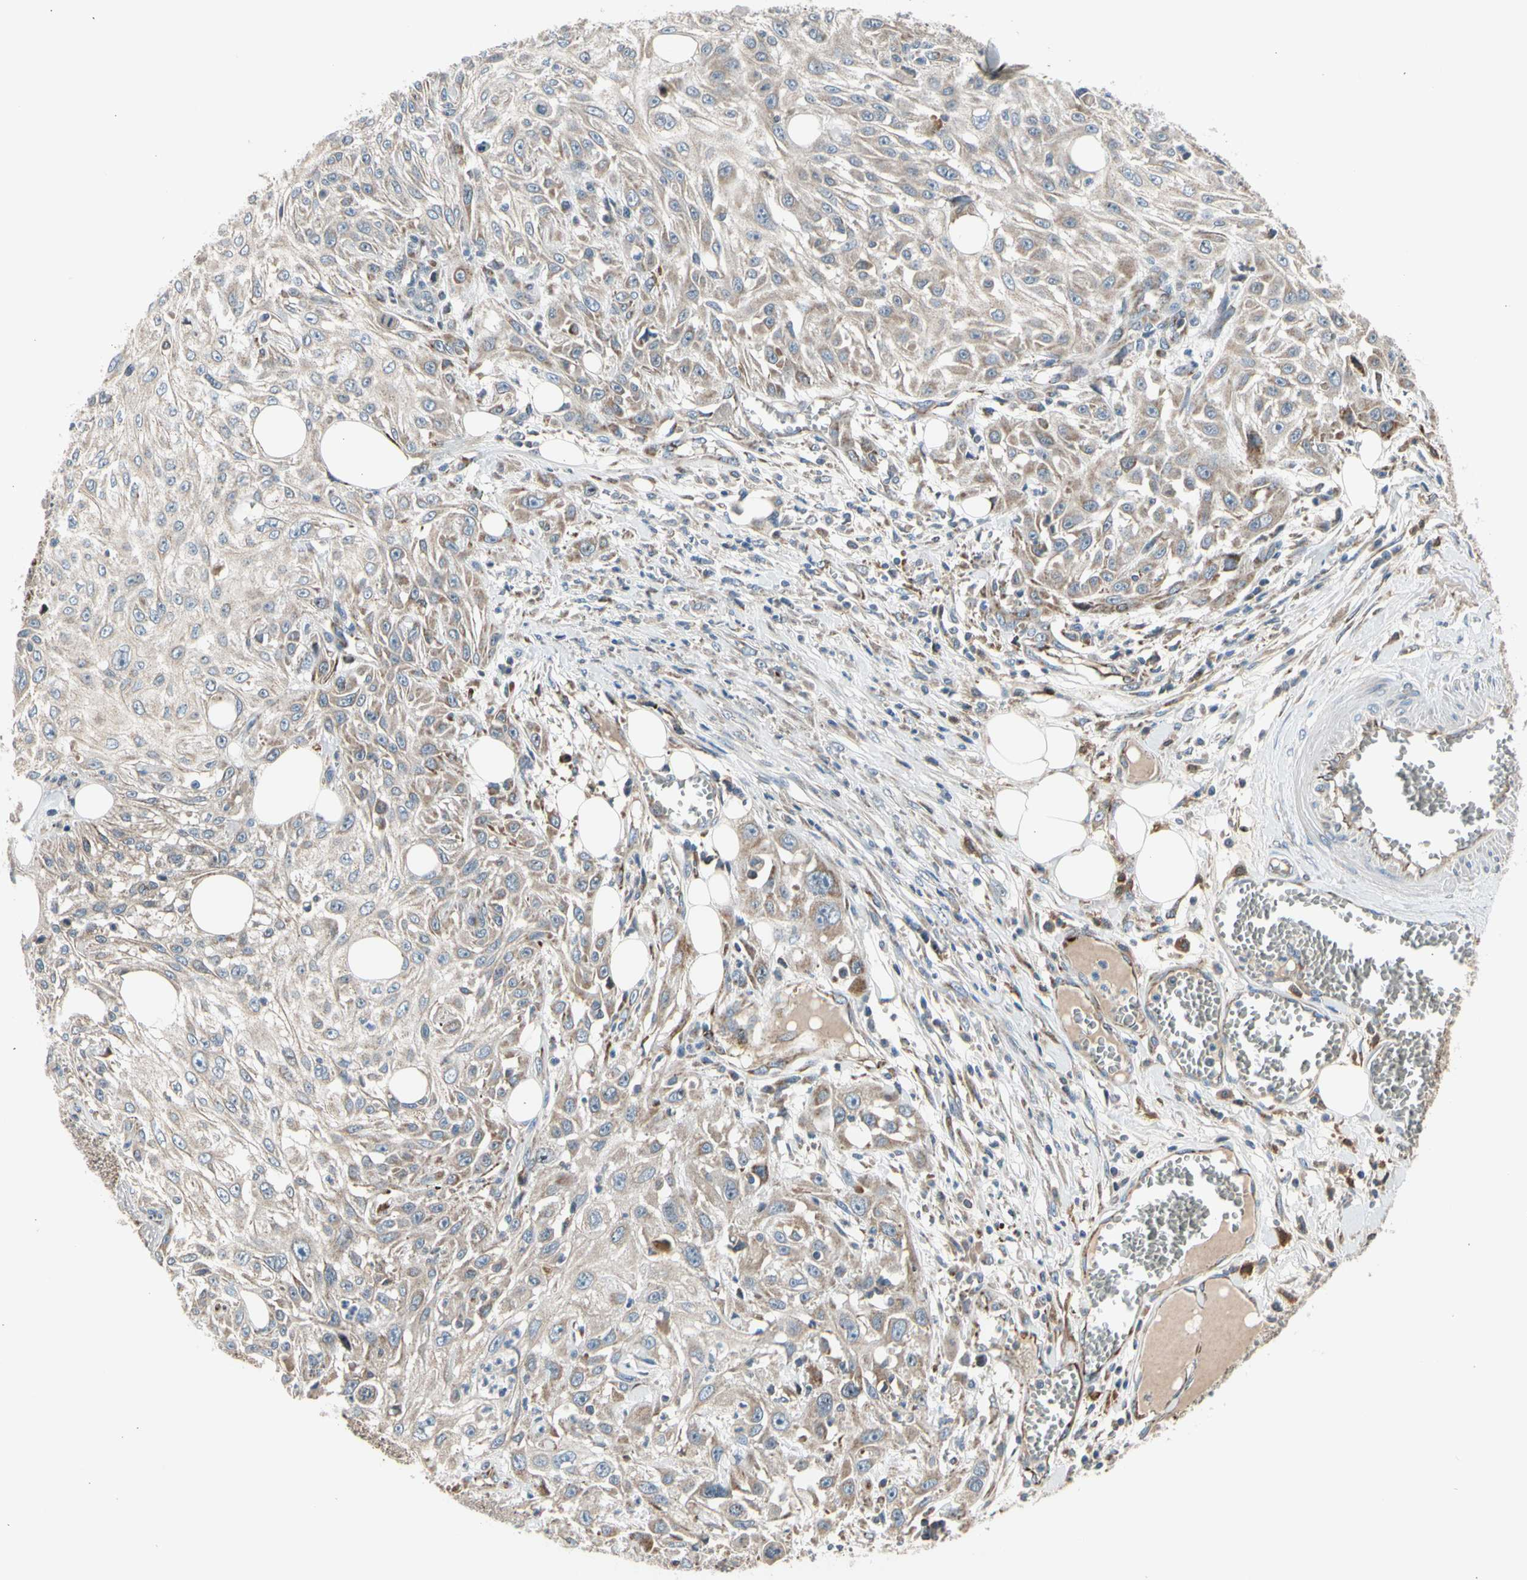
{"staining": {"intensity": "weak", "quantity": ">75%", "location": "cytoplasmic/membranous"}, "tissue": "skin cancer", "cell_type": "Tumor cells", "image_type": "cancer", "snomed": [{"axis": "morphology", "description": "Squamous cell carcinoma, NOS"}, {"axis": "topography", "description": "Skin"}], "caption": "Skin cancer (squamous cell carcinoma) was stained to show a protein in brown. There is low levels of weak cytoplasmic/membranous expression in about >75% of tumor cells.", "gene": "NPHP3", "patient": {"sex": "male", "age": 75}}